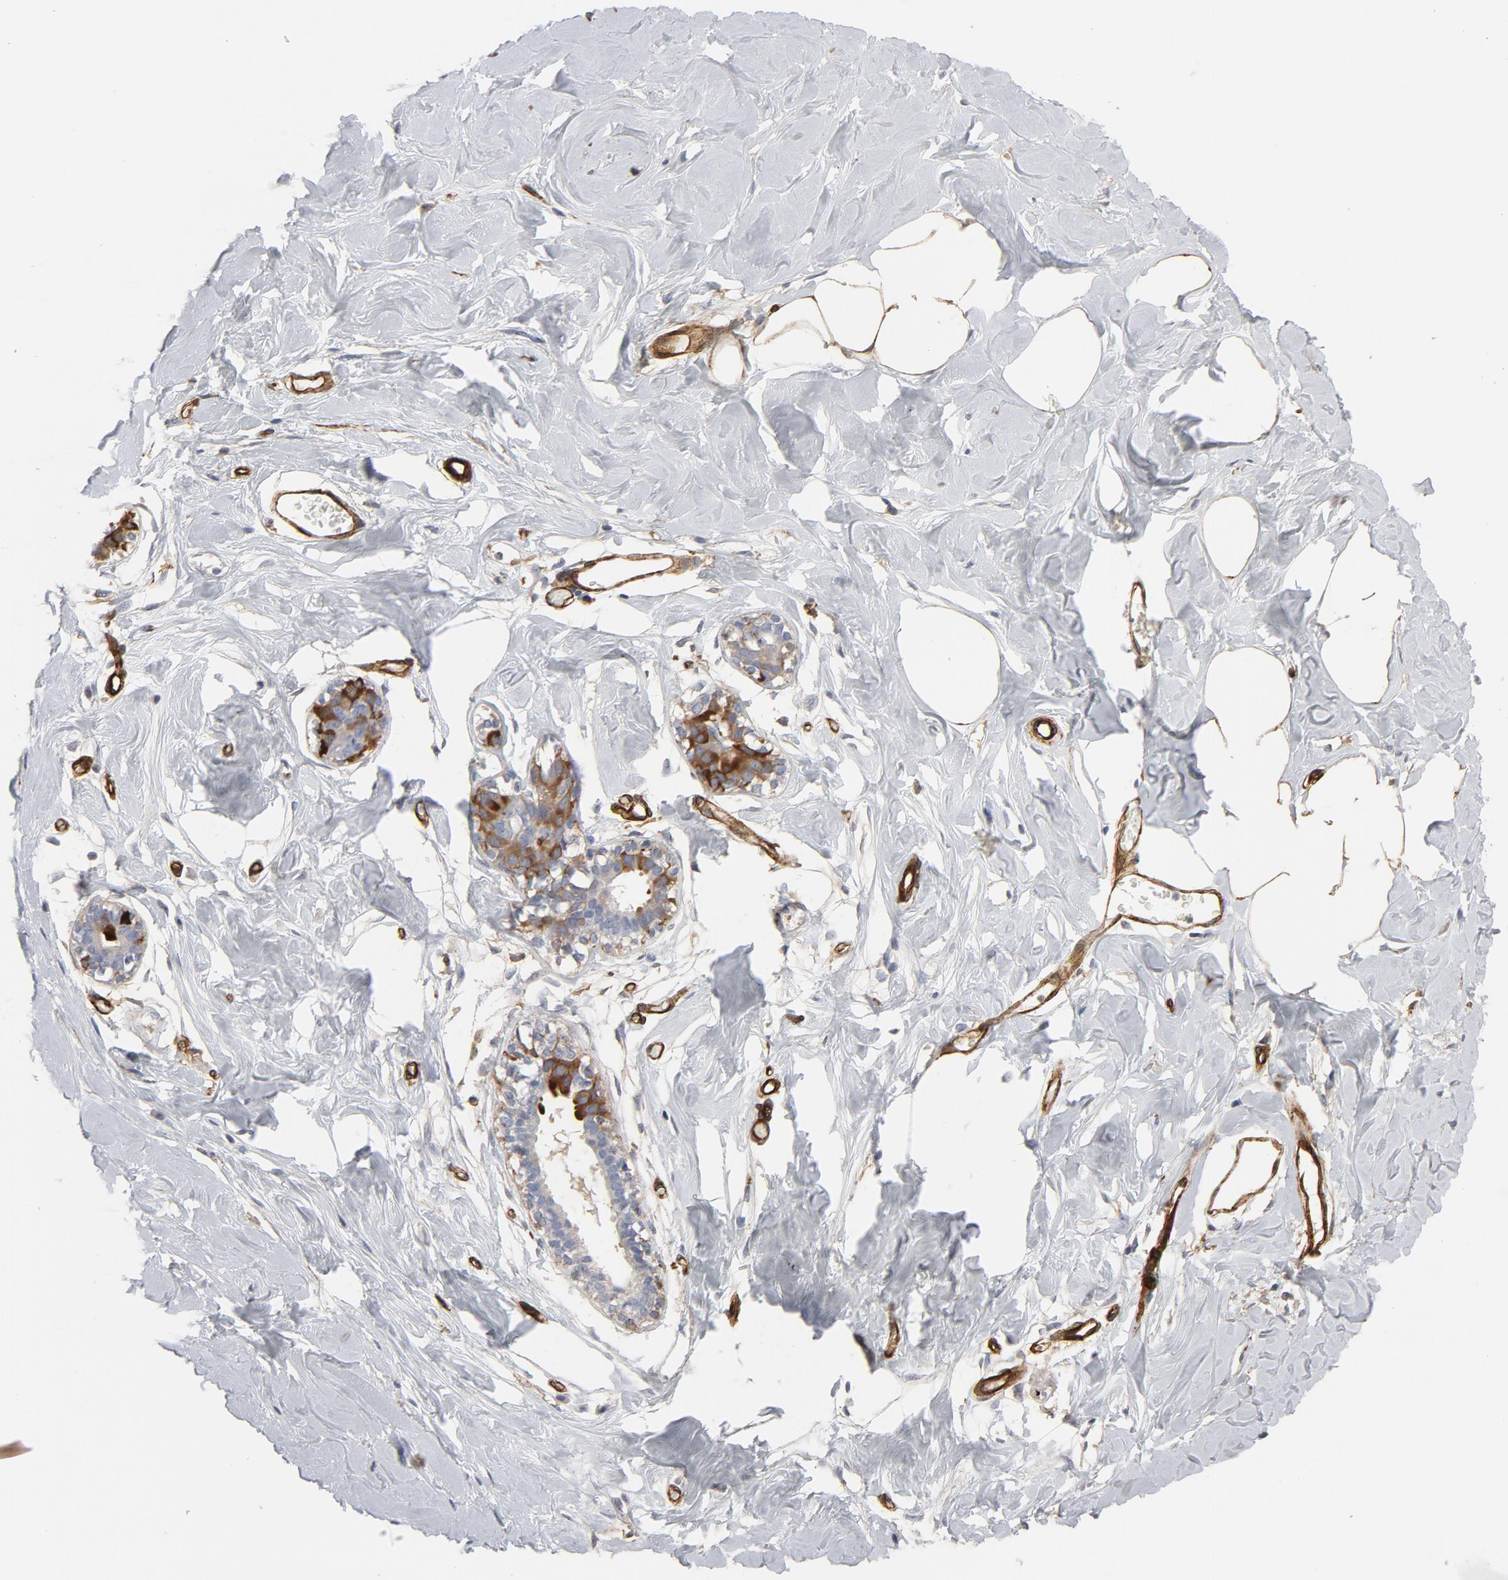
{"staining": {"intensity": "moderate", "quantity": ">75%", "location": "cytoplasmic/membranous"}, "tissue": "breast", "cell_type": "Adipocytes", "image_type": "normal", "snomed": [{"axis": "morphology", "description": "Normal tissue, NOS"}, {"axis": "topography", "description": "Breast"}, {"axis": "topography", "description": "Adipose tissue"}], "caption": "Unremarkable breast reveals moderate cytoplasmic/membranous positivity in about >75% of adipocytes.", "gene": "GNG2", "patient": {"sex": "female", "age": 25}}